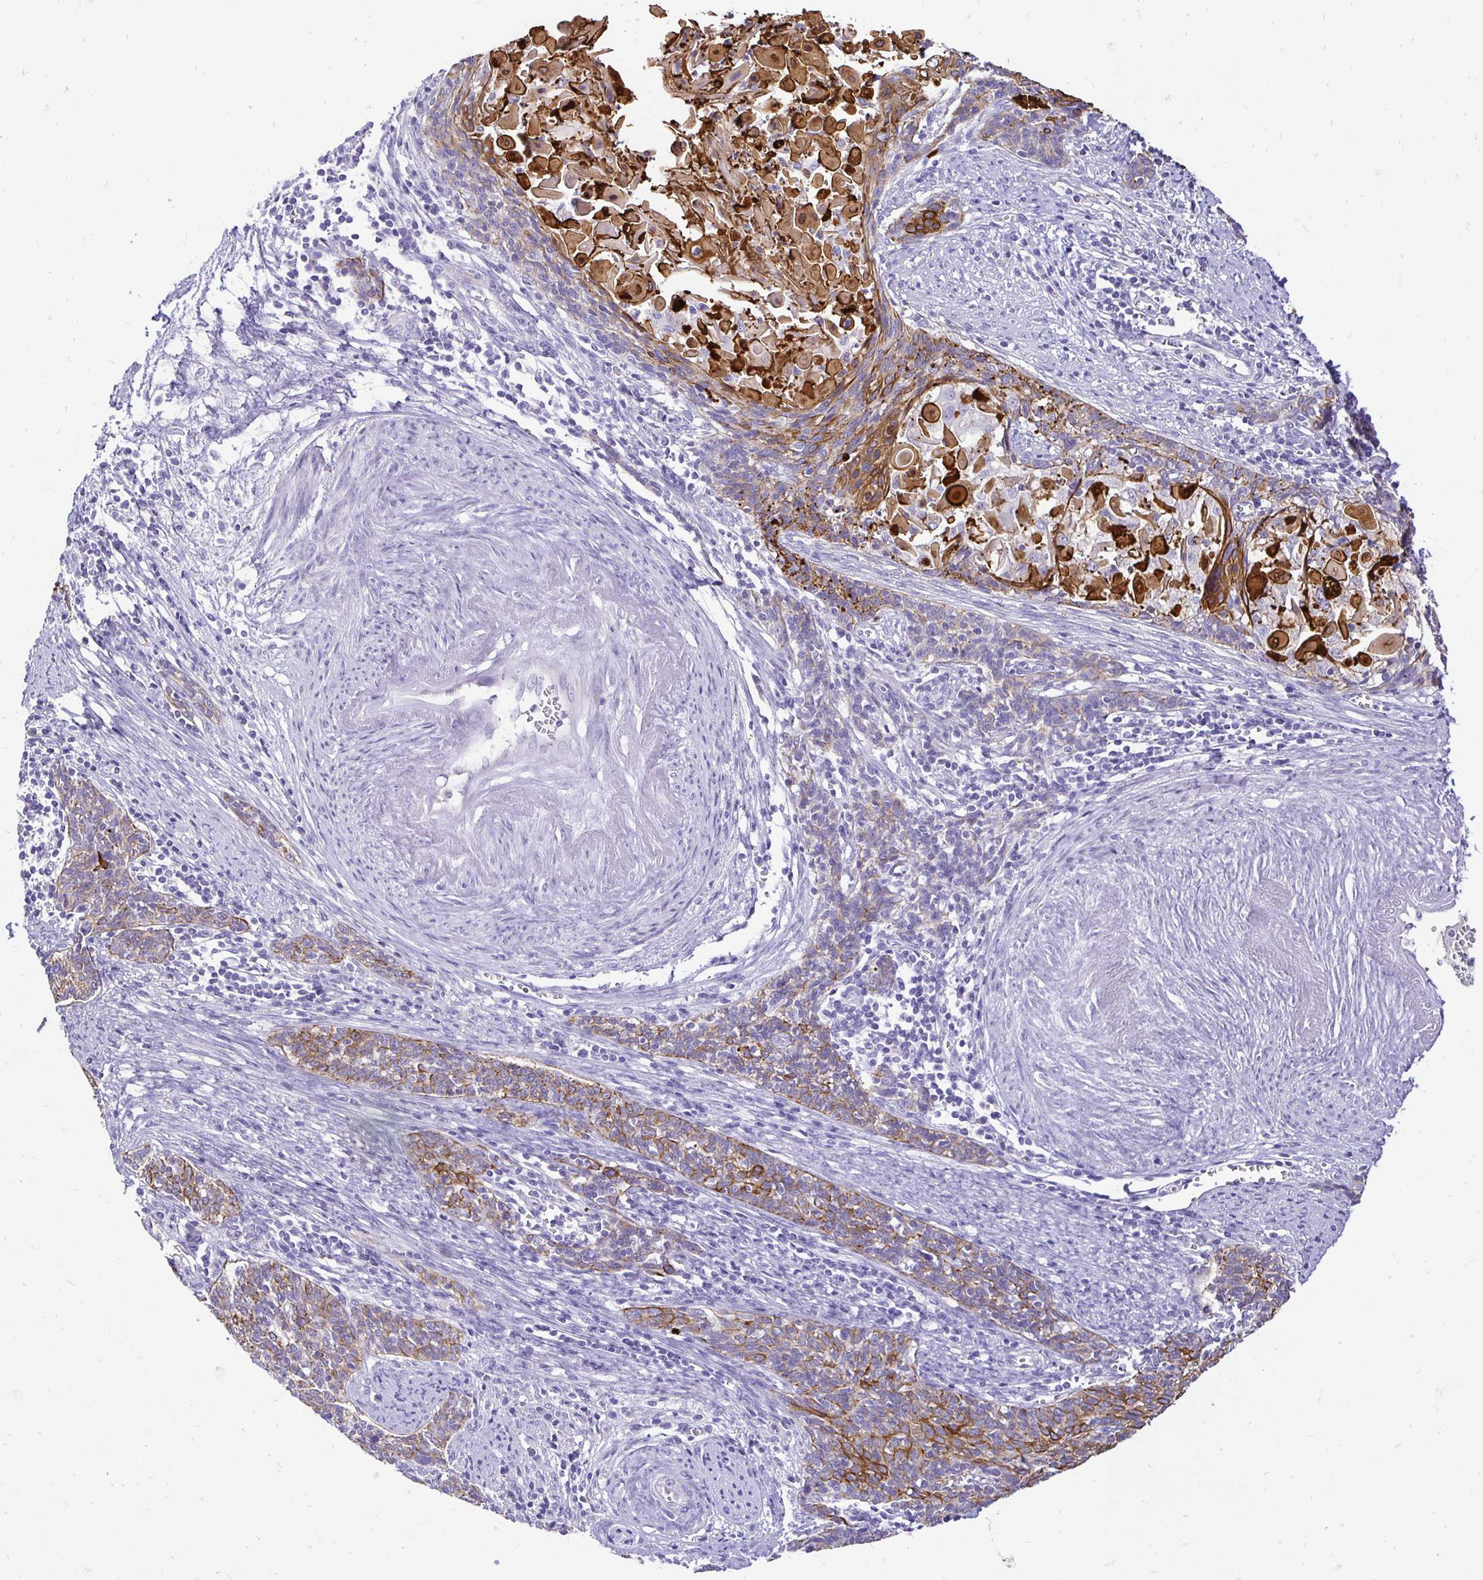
{"staining": {"intensity": "strong", "quantity": "25%-75%", "location": "cytoplasmic/membranous"}, "tissue": "cervical cancer", "cell_type": "Tumor cells", "image_type": "cancer", "snomed": [{"axis": "morphology", "description": "Squamous cell carcinoma, NOS"}, {"axis": "topography", "description": "Cervix"}], "caption": "Protein analysis of cervical squamous cell carcinoma tissue reveals strong cytoplasmic/membranous staining in approximately 25%-75% of tumor cells.", "gene": "TAF1D", "patient": {"sex": "female", "age": 39}}